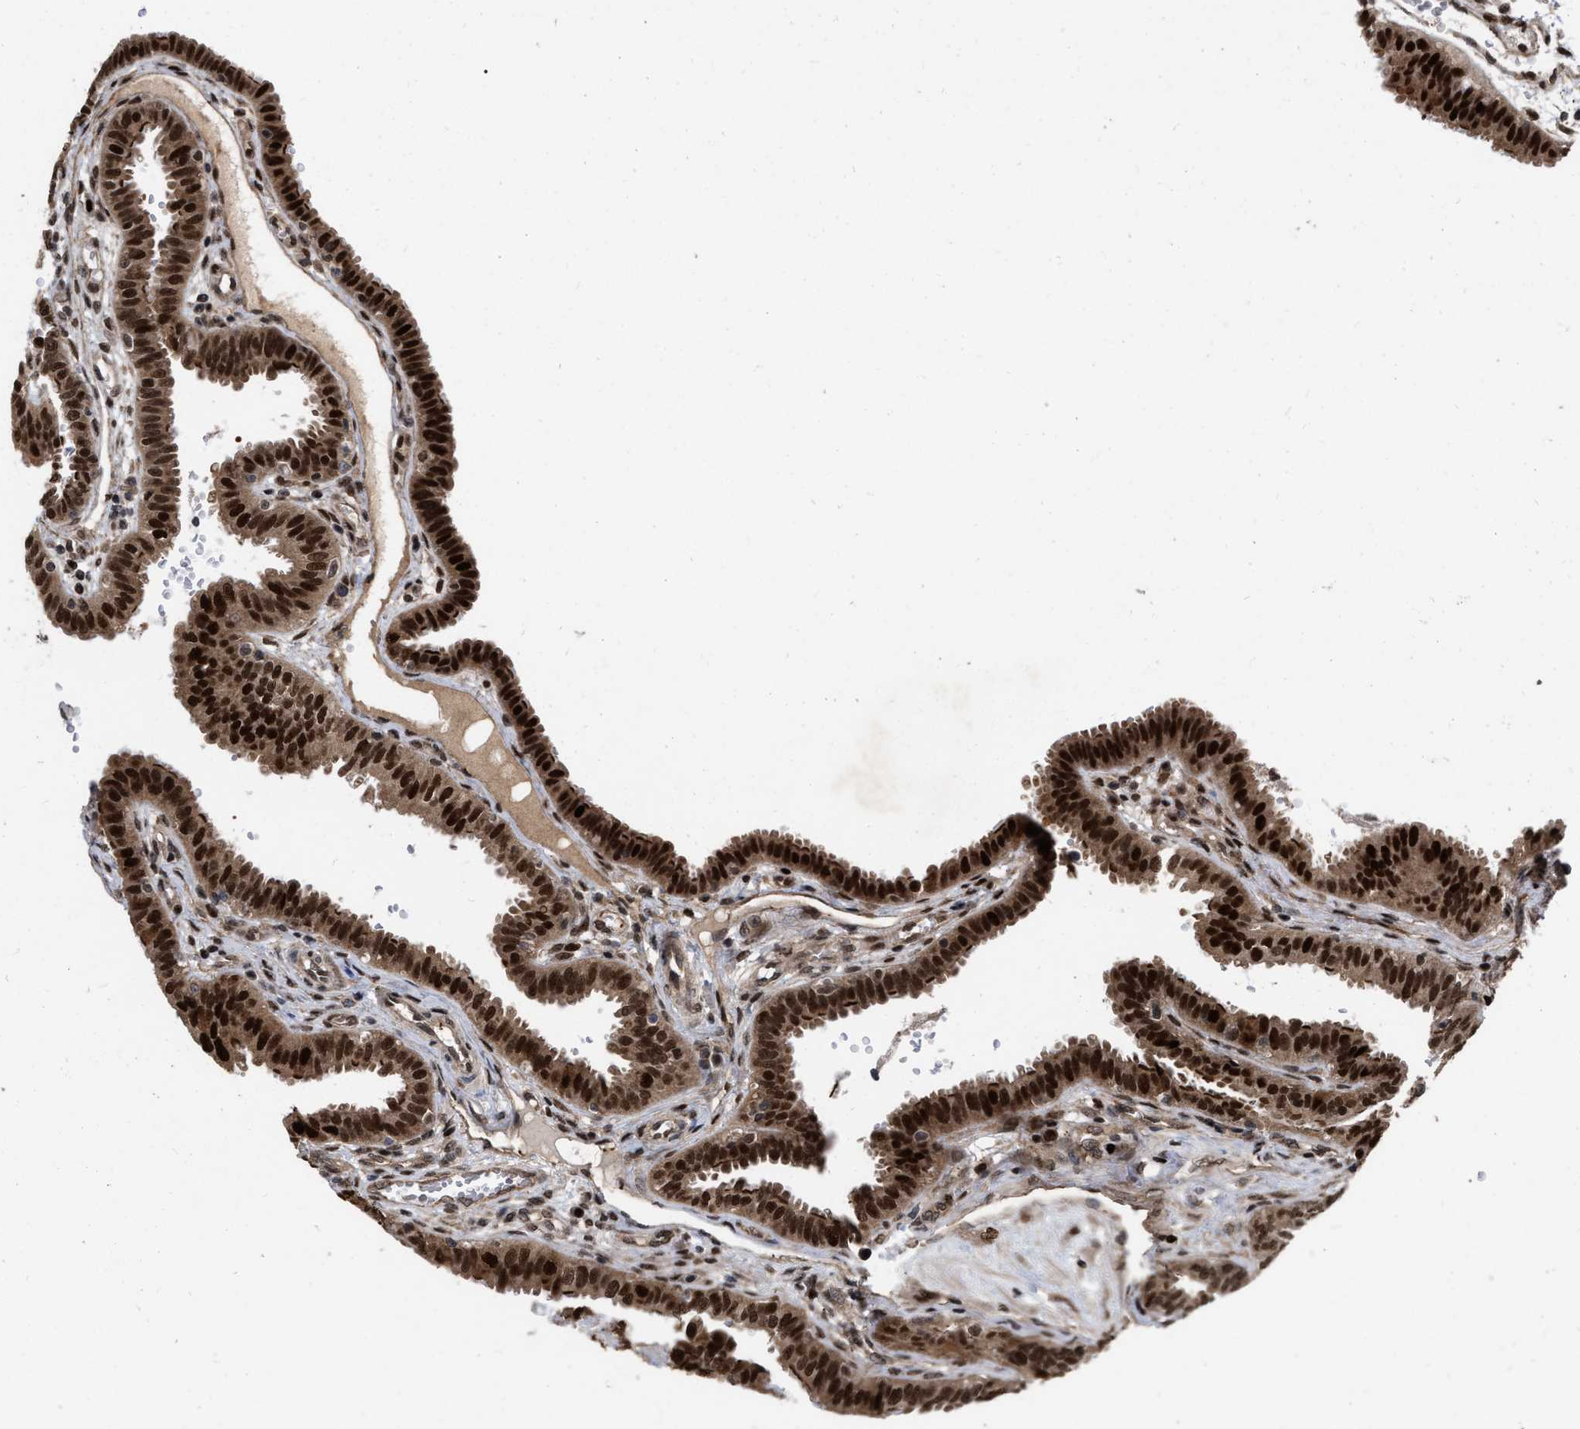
{"staining": {"intensity": "strong", "quantity": ">75%", "location": "cytoplasmic/membranous,nuclear"}, "tissue": "fallopian tube", "cell_type": "Glandular cells", "image_type": "normal", "snomed": [{"axis": "morphology", "description": "Normal tissue, NOS"}, {"axis": "topography", "description": "Fallopian tube"}, {"axis": "topography", "description": "Placenta"}], "caption": "Benign fallopian tube exhibits strong cytoplasmic/membranous,nuclear expression in approximately >75% of glandular cells.", "gene": "MDM4", "patient": {"sex": "female", "age": 32}}